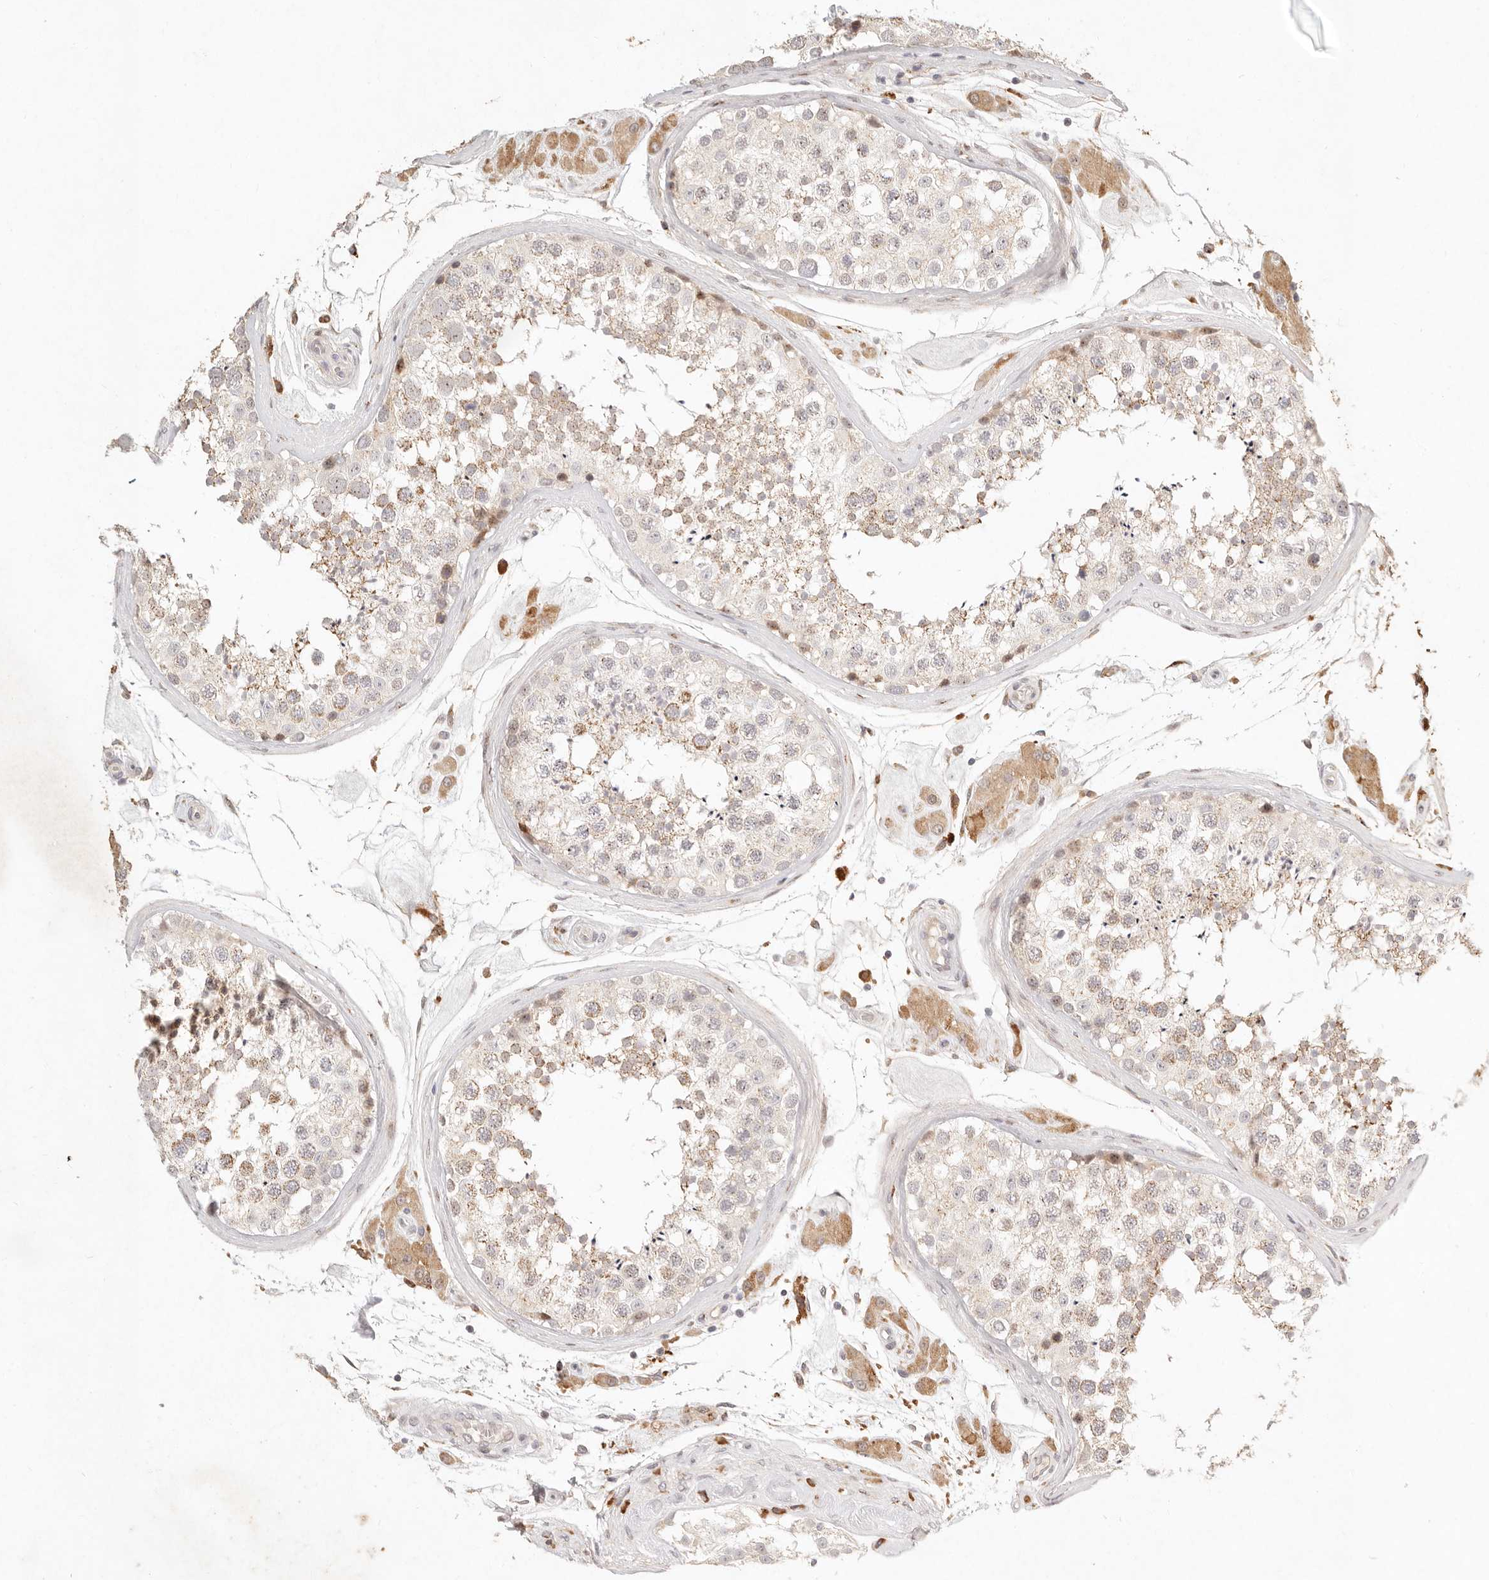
{"staining": {"intensity": "moderate", "quantity": "25%-75%", "location": "cytoplasmic/membranous"}, "tissue": "testis", "cell_type": "Cells in seminiferous ducts", "image_type": "normal", "snomed": [{"axis": "morphology", "description": "Normal tissue, NOS"}, {"axis": "topography", "description": "Testis"}], "caption": "A micrograph of human testis stained for a protein demonstrates moderate cytoplasmic/membranous brown staining in cells in seminiferous ducts. (Stains: DAB in brown, nuclei in blue, Microscopy: brightfield microscopy at high magnification).", "gene": "C1orf127", "patient": {"sex": "male", "age": 46}}